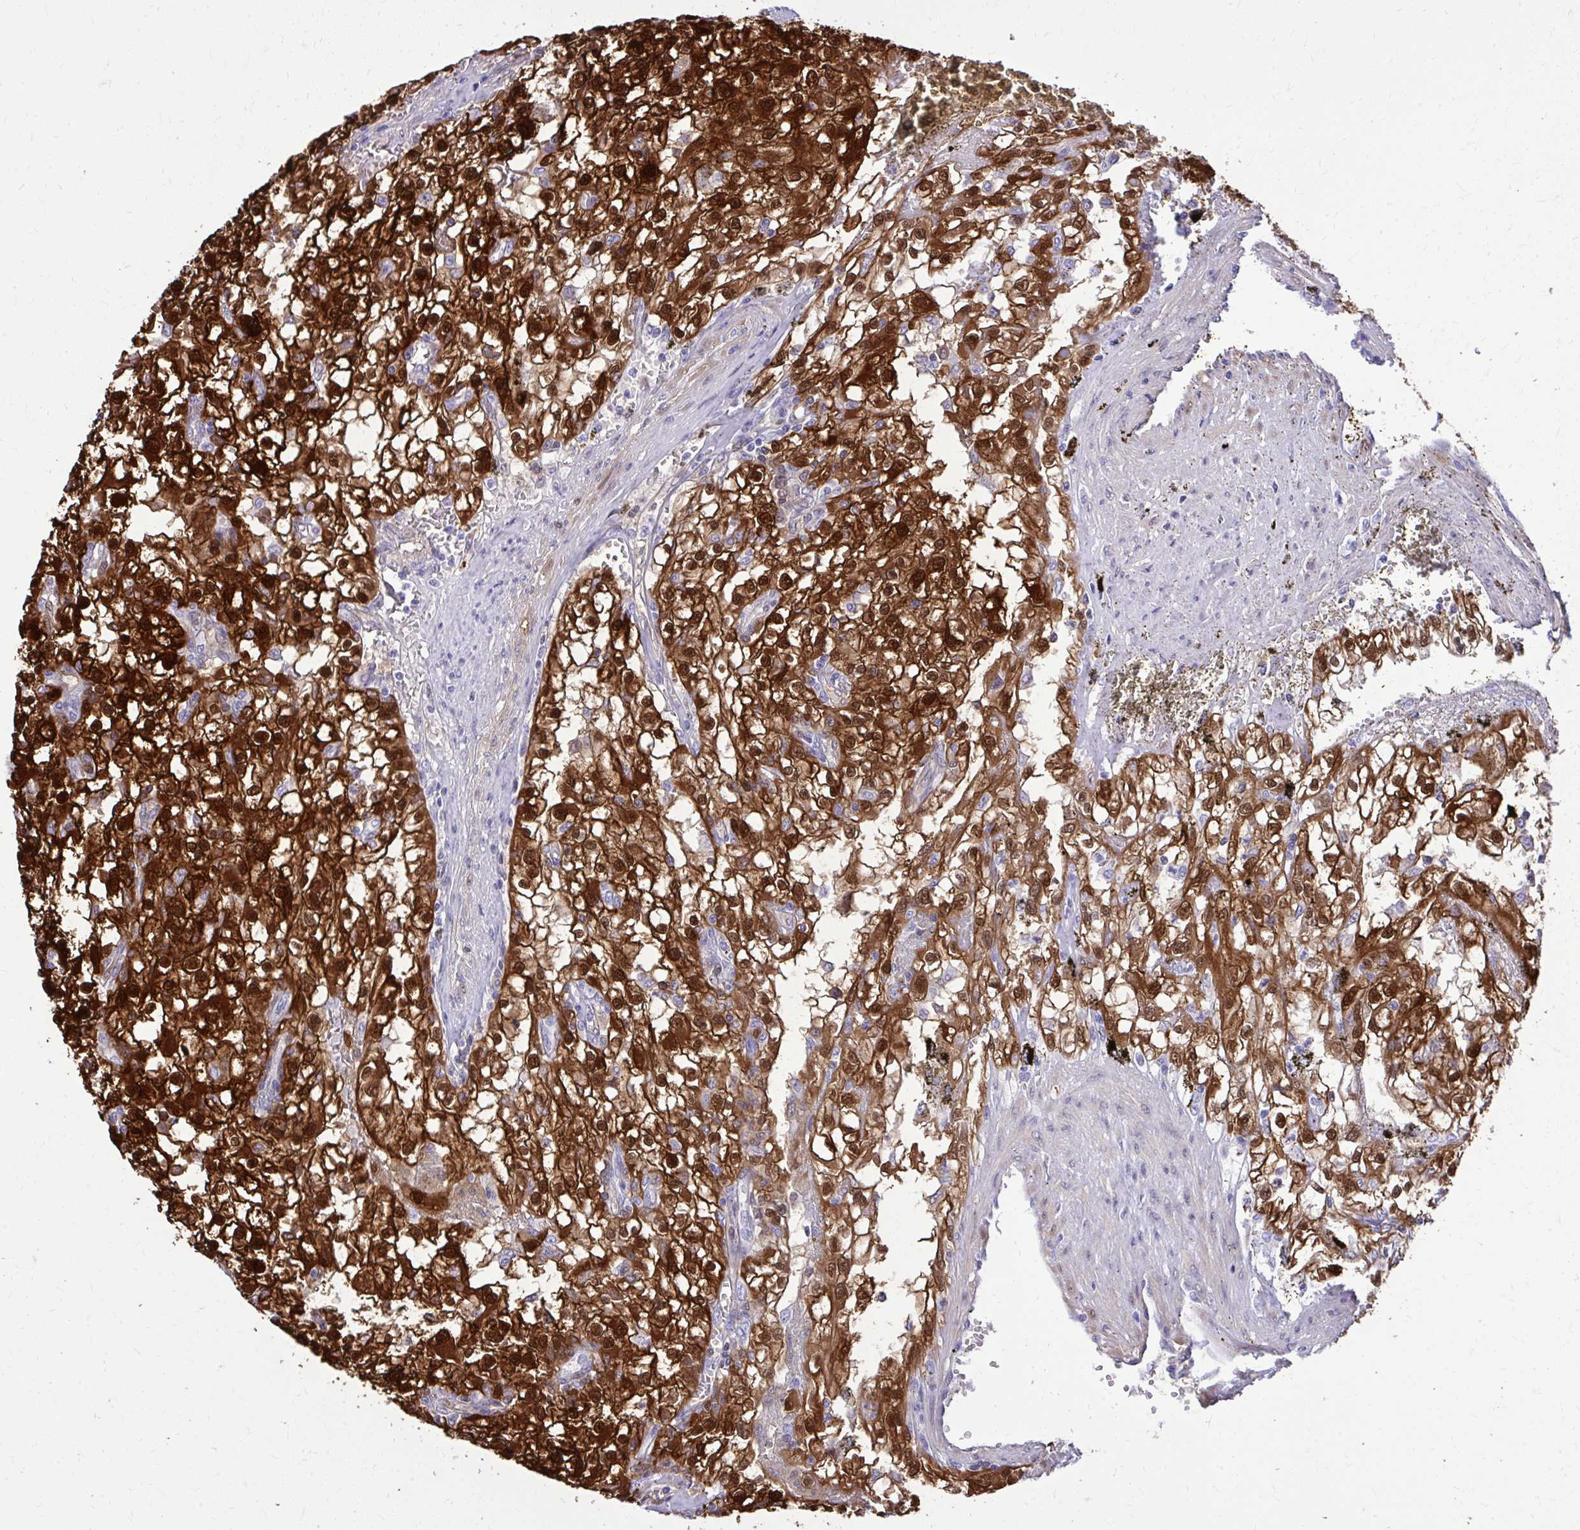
{"staining": {"intensity": "strong", "quantity": ">75%", "location": "cytoplasmic/membranous,nuclear"}, "tissue": "renal cancer", "cell_type": "Tumor cells", "image_type": "cancer", "snomed": [{"axis": "morphology", "description": "Adenocarcinoma, NOS"}, {"axis": "topography", "description": "Kidney"}], "caption": "Human renal adenocarcinoma stained for a protein (brown) reveals strong cytoplasmic/membranous and nuclear positive positivity in approximately >75% of tumor cells.", "gene": "NNMT", "patient": {"sex": "female", "age": 74}}